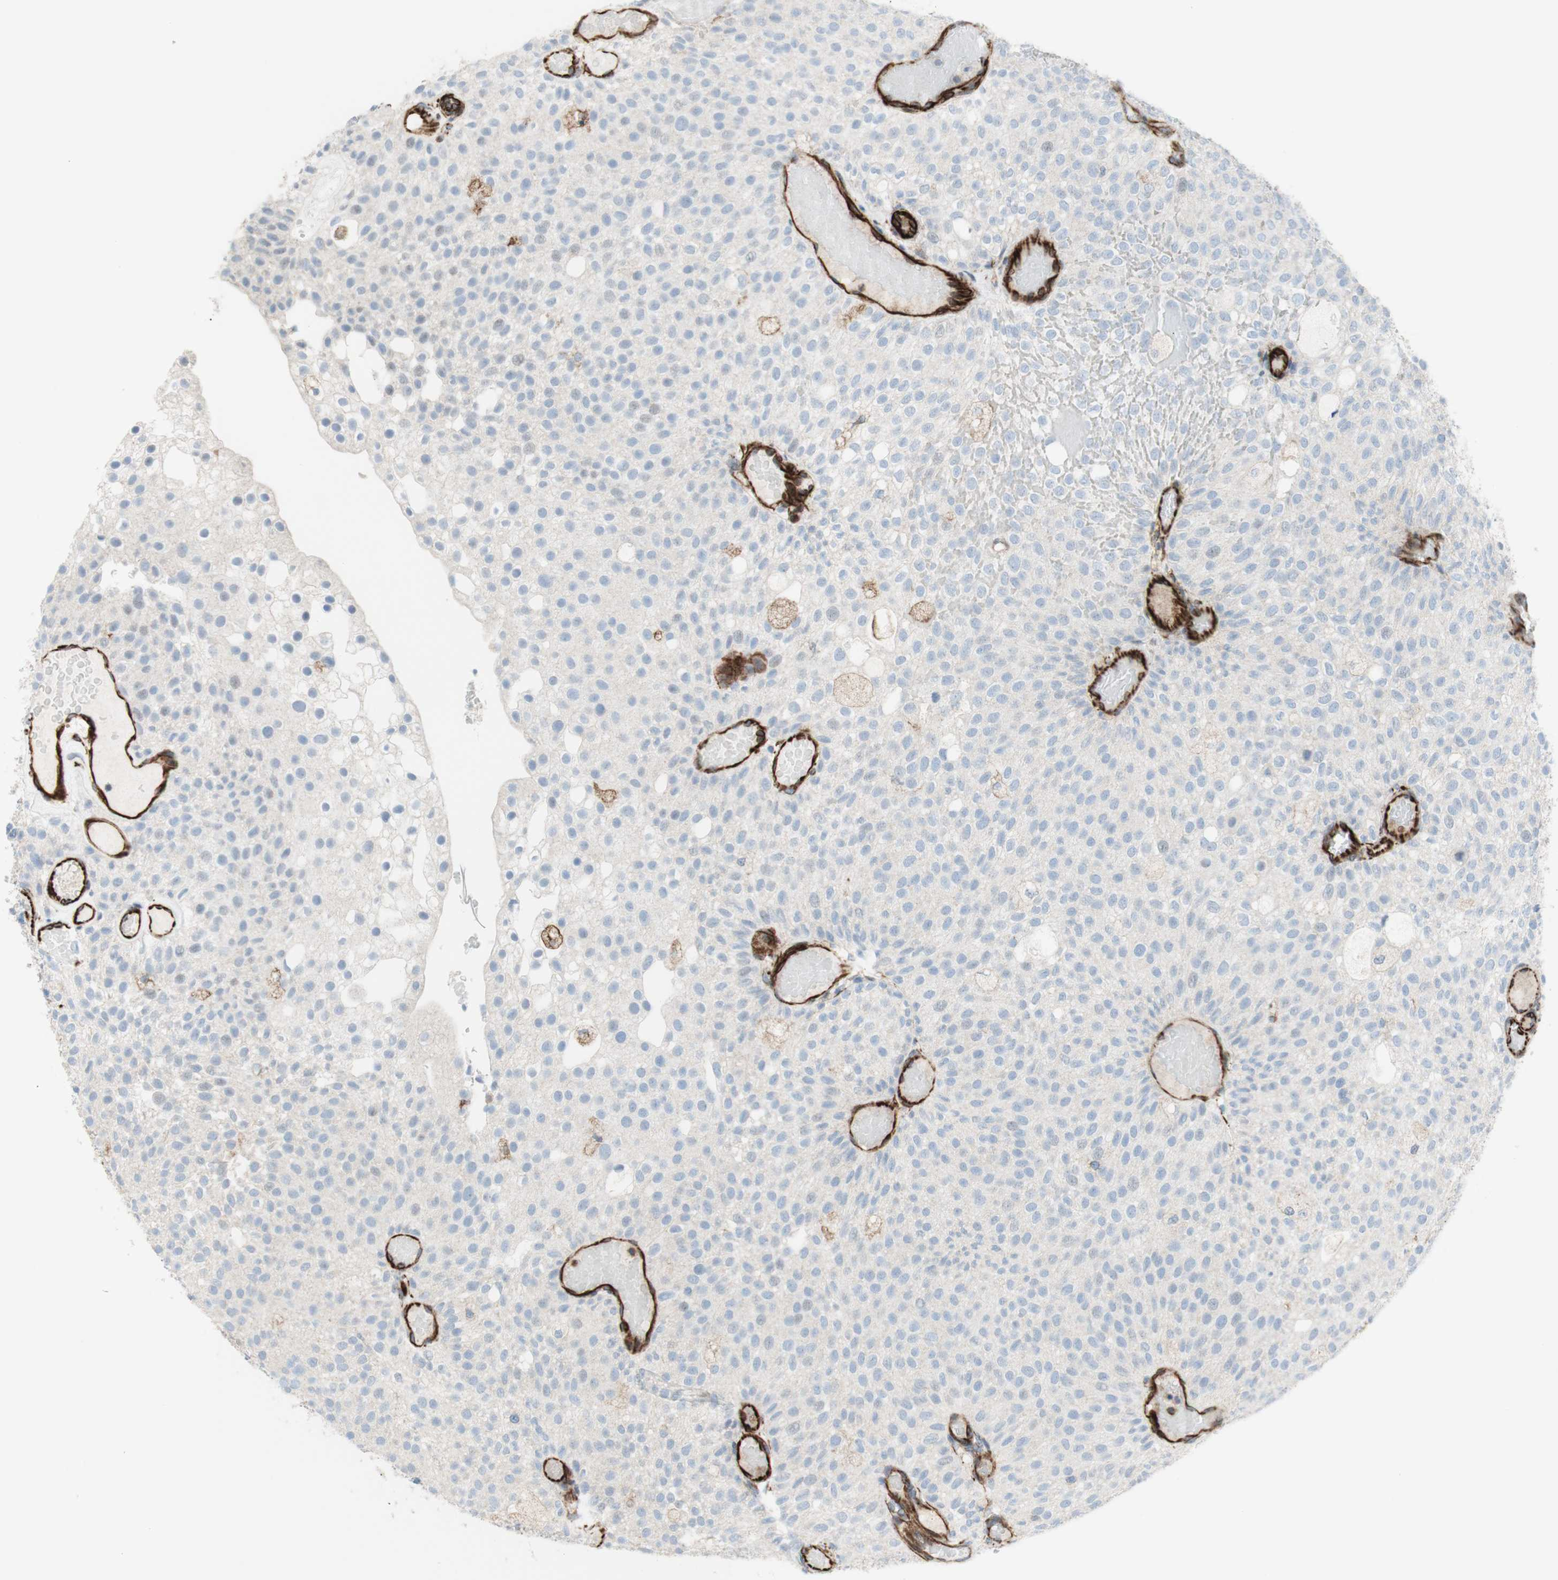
{"staining": {"intensity": "negative", "quantity": "none", "location": "none"}, "tissue": "urothelial cancer", "cell_type": "Tumor cells", "image_type": "cancer", "snomed": [{"axis": "morphology", "description": "Urothelial carcinoma, Low grade"}, {"axis": "topography", "description": "Urinary bladder"}], "caption": "Urothelial carcinoma (low-grade) stained for a protein using IHC reveals no positivity tumor cells.", "gene": "POU2AF1", "patient": {"sex": "male", "age": 78}}